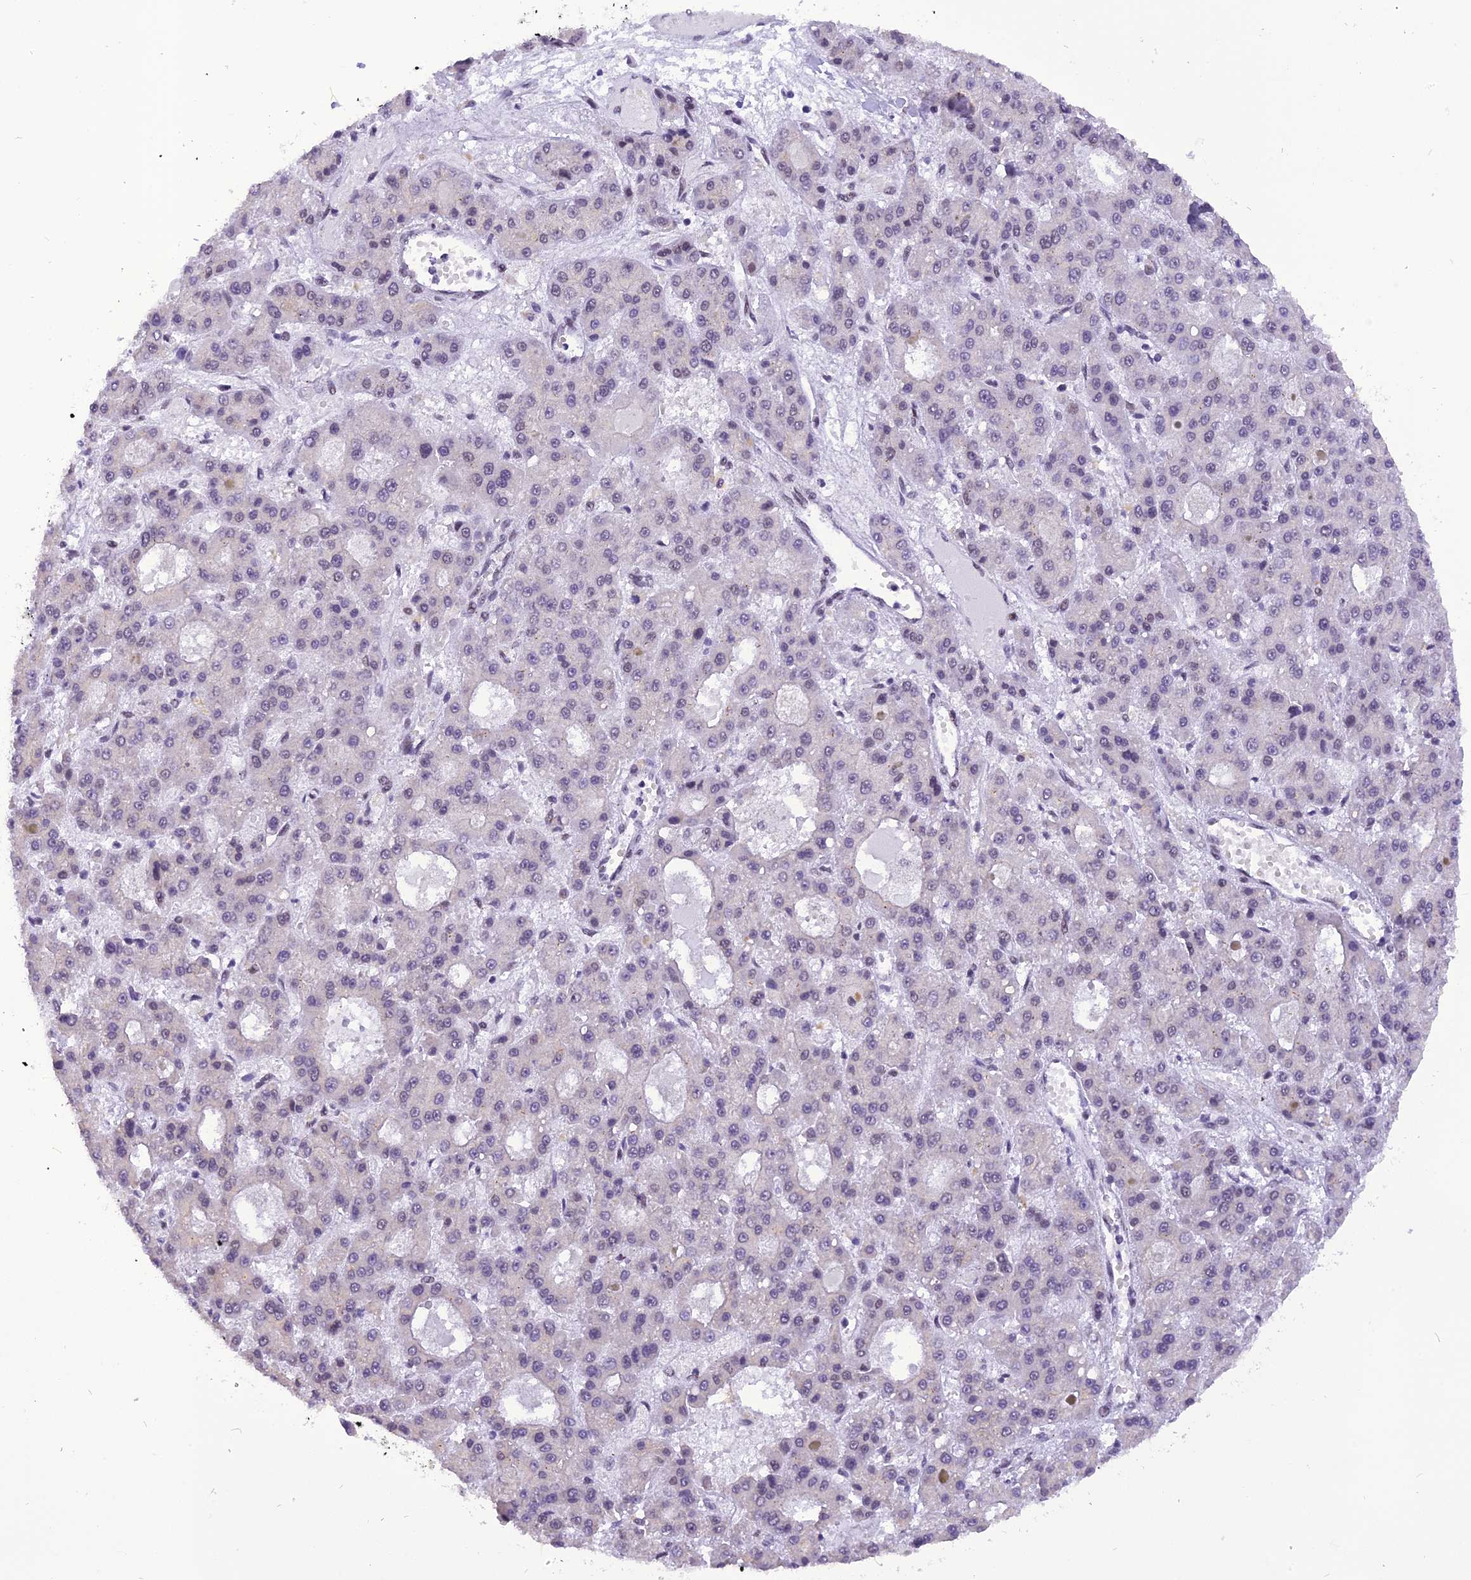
{"staining": {"intensity": "negative", "quantity": "none", "location": "none"}, "tissue": "liver cancer", "cell_type": "Tumor cells", "image_type": "cancer", "snomed": [{"axis": "morphology", "description": "Carcinoma, Hepatocellular, NOS"}, {"axis": "topography", "description": "Liver"}], "caption": "The micrograph demonstrates no staining of tumor cells in liver hepatocellular carcinoma.", "gene": "IRF2BP1", "patient": {"sex": "male", "age": 70}}